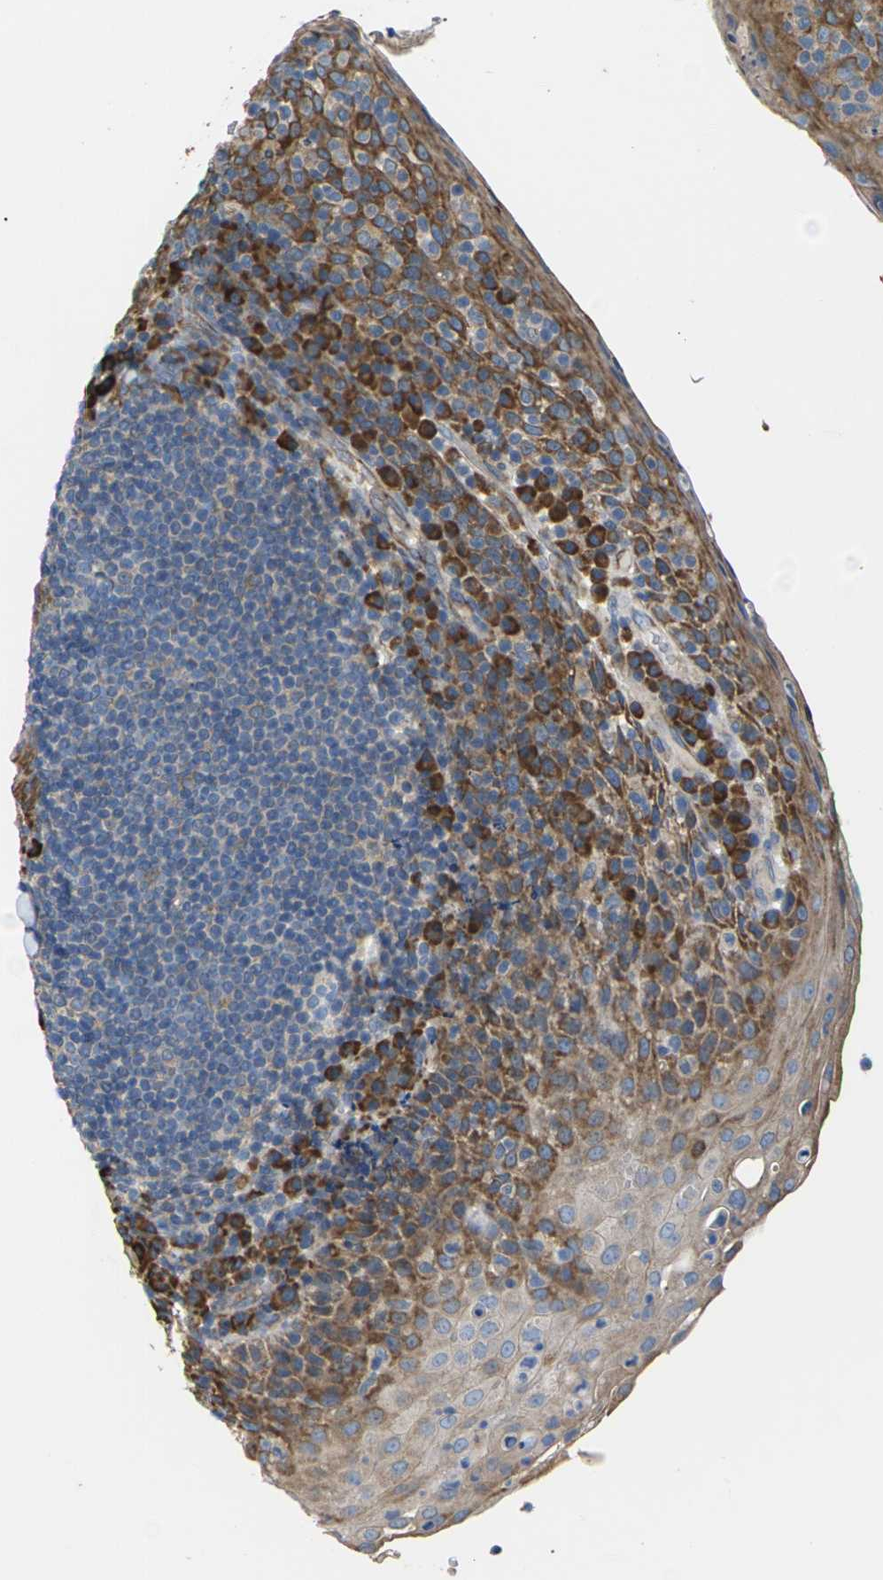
{"staining": {"intensity": "negative", "quantity": "none", "location": "none"}, "tissue": "tonsil", "cell_type": "Germinal center cells", "image_type": "normal", "snomed": [{"axis": "morphology", "description": "Normal tissue, NOS"}, {"axis": "topography", "description": "Tonsil"}], "caption": "Human tonsil stained for a protein using immunohistochemistry (IHC) exhibits no staining in germinal center cells.", "gene": "KLHDC8B", "patient": {"sex": "male", "age": 17}}